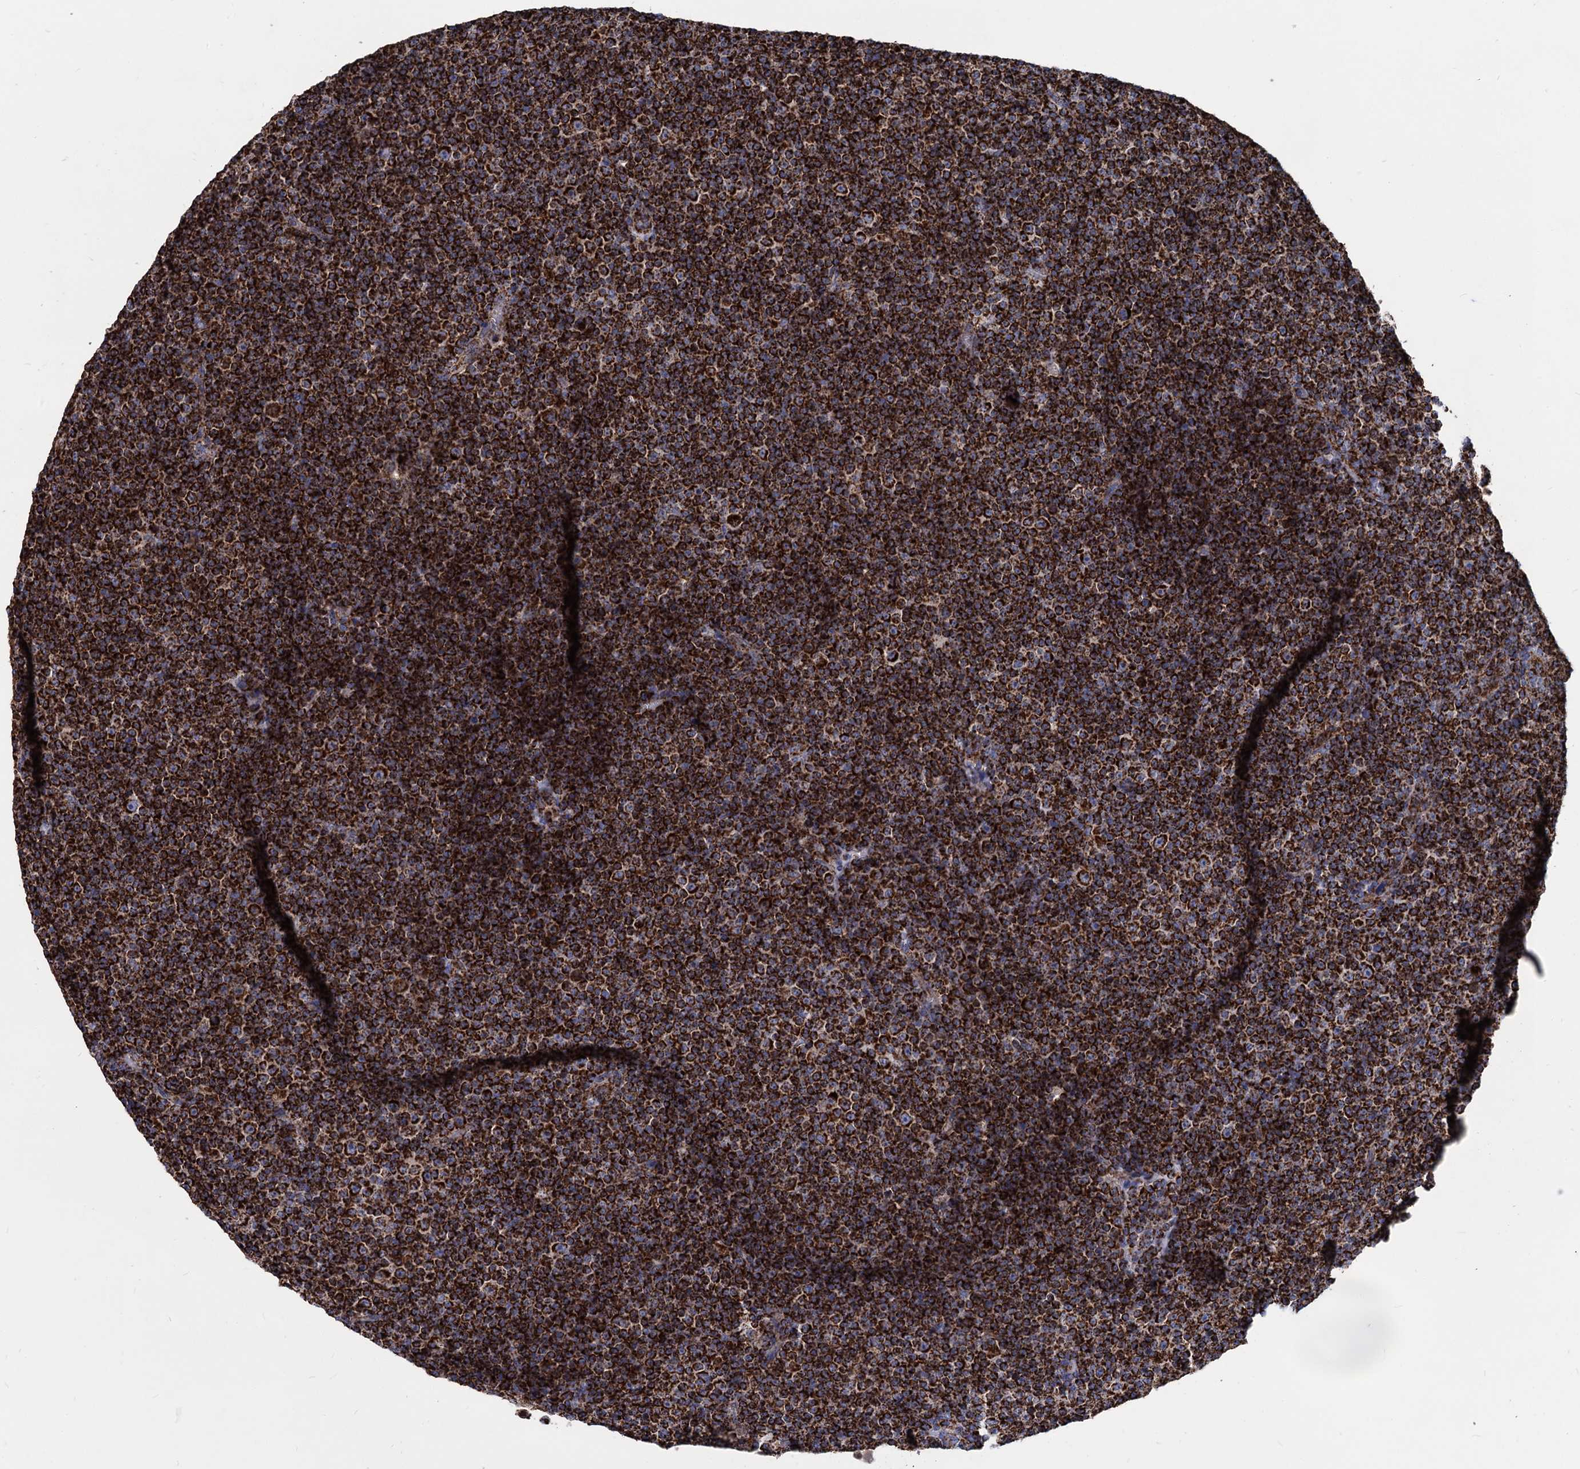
{"staining": {"intensity": "strong", "quantity": ">75%", "location": "cytoplasmic/membranous"}, "tissue": "lymphoma", "cell_type": "Tumor cells", "image_type": "cancer", "snomed": [{"axis": "morphology", "description": "Malignant lymphoma, non-Hodgkin's type, Low grade"}, {"axis": "topography", "description": "Lymph node"}], "caption": "A high-resolution image shows immunohistochemistry (IHC) staining of malignant lymphoma, non-Hodgkin's type (low-grade), which reveals strong cytoplasmic/membranous expression in approximately >75% of tumor cells.", "gene": "TIMM10", "patient": {"sex": "female", "age": 67}}